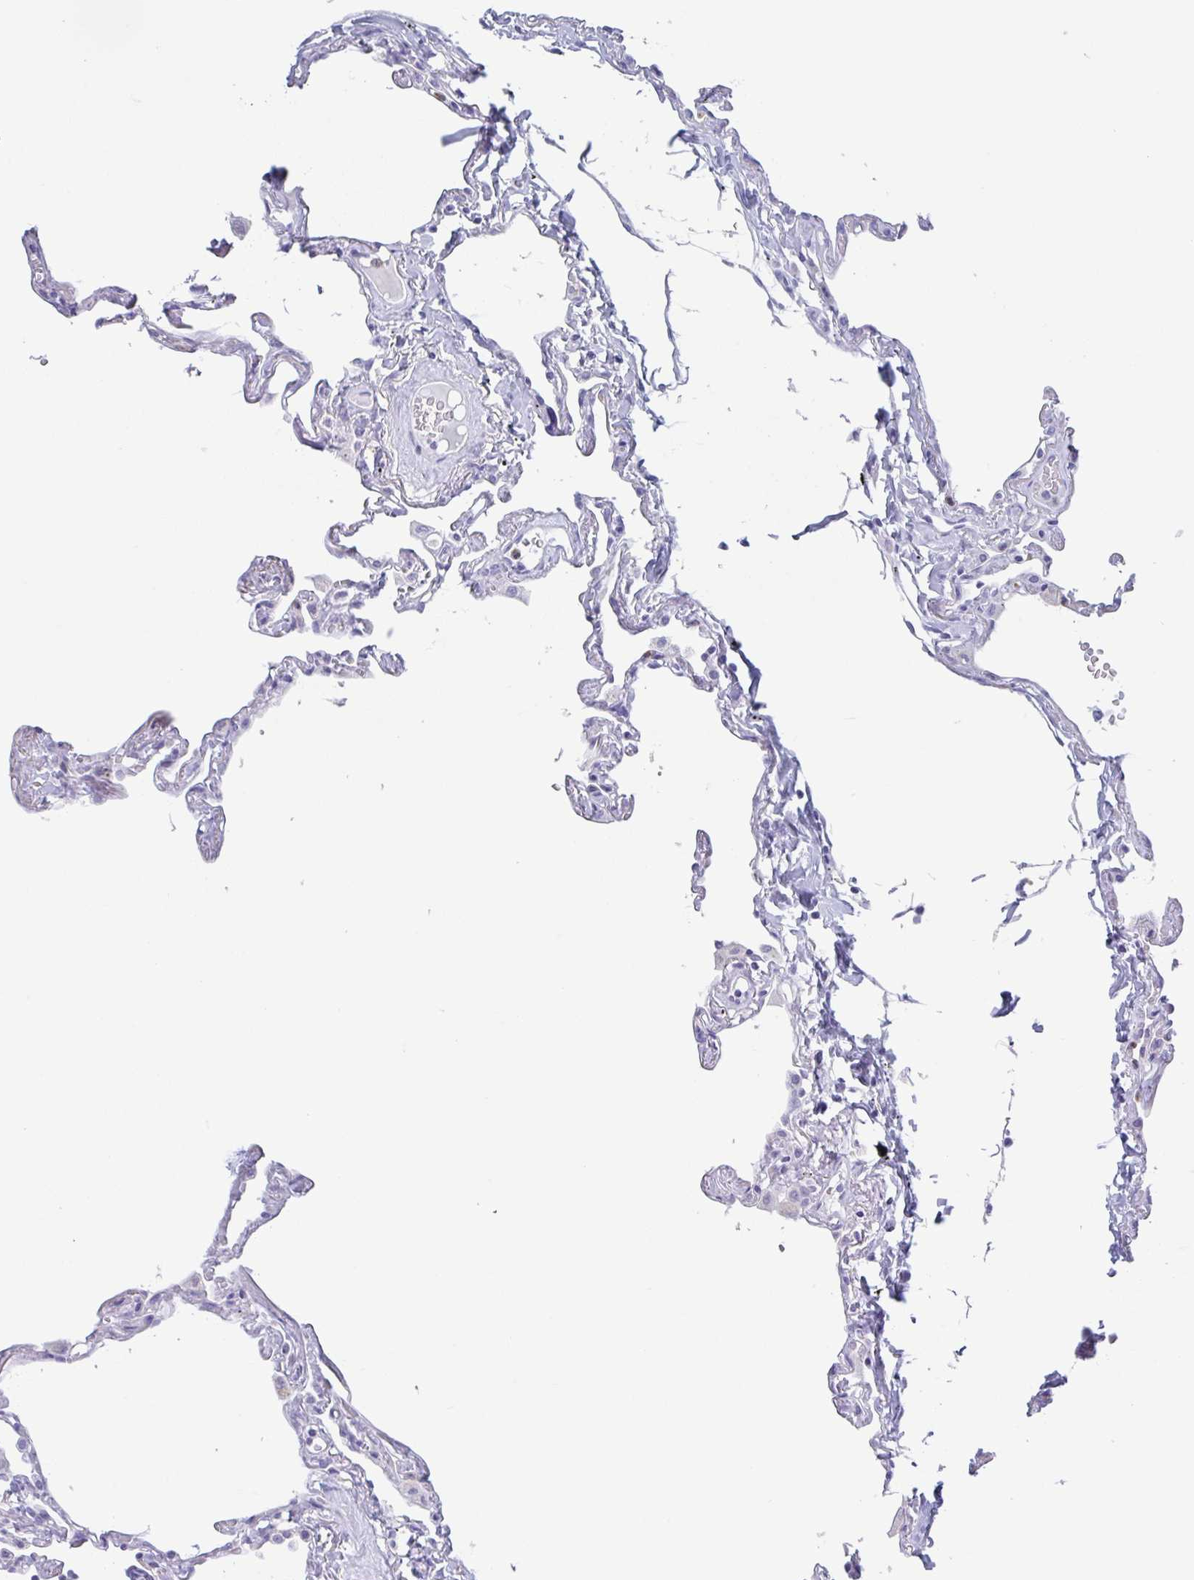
{"staining": {"intensity": "negative", "quantity": "none", "location": "none"}, "tissue": "lung", "cell_type": "Alveolar cells", "image_type": "normal", "snomed": [{"axis": "morphology", "description": "Normal tissue, NOS"}, {"axis": "topography", "description": "Lung"}], "caption": "This is an immunohistochemistry (IHC) image of normal human lung. There is no positivity in alveolar cells.", "gene": "DTWD2", "patient": {"sex": "female", "age": 67}}